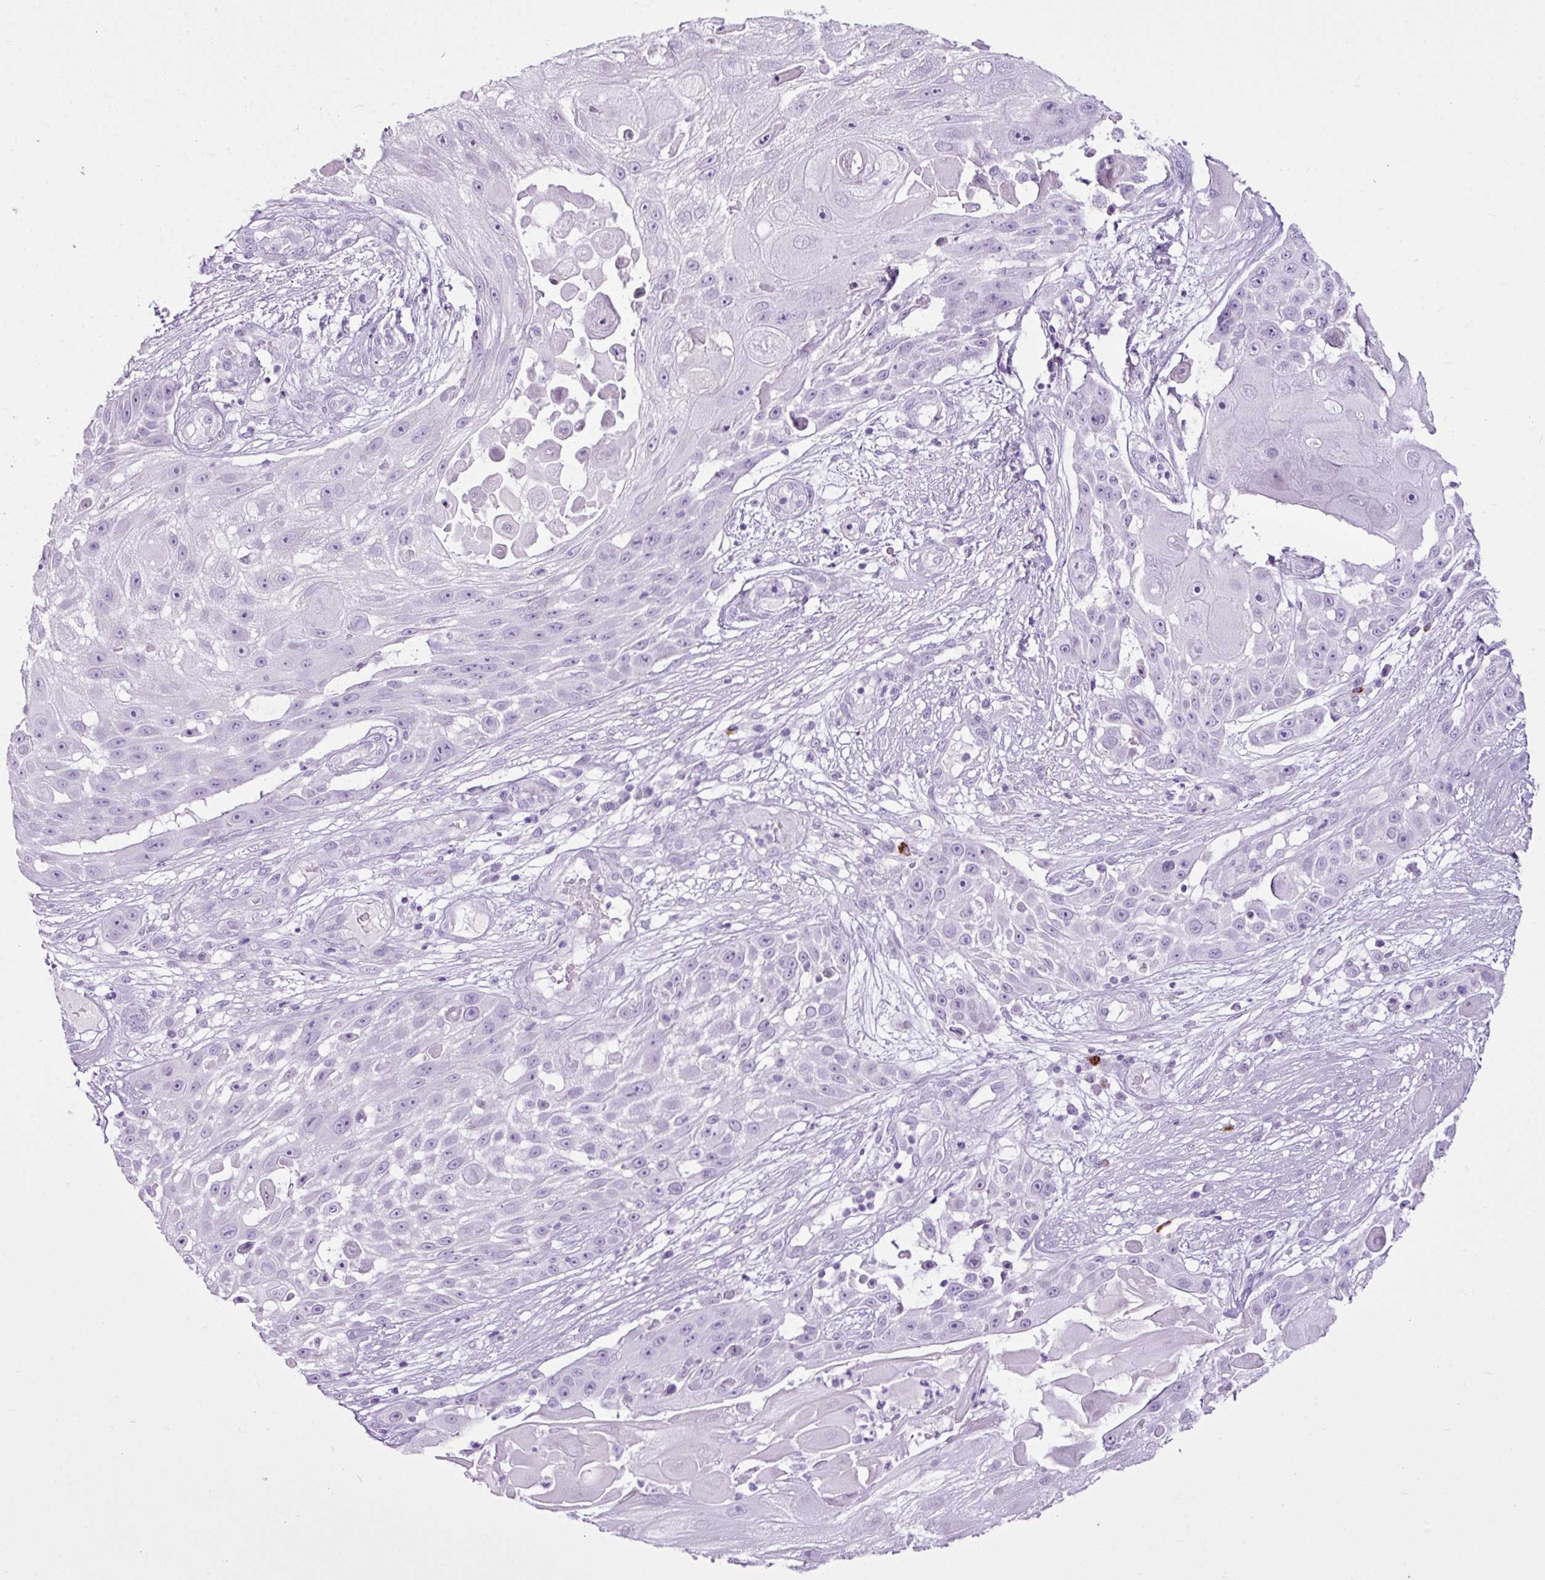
{"staining": {"intensity": "negative", "quantity": "none", "location": "none"}, "tissue": "skin cancer", "cell_type": "Tumor cells", "image_type": "cancer", "snomed": [{"axis": "morphology", "description": "Squamous cell carcinoma, NOS"}, {"axis": "topography", "description": "Skin"}], "caption": "Immunohistochemistry (IHC) micrograph of neoplastic tissue: squamous cell carcinoma (skin) stained with DAB exhibits no significant protein staining in tumor cells.", "gene": "LILRB4", "patient": {"sex": "female", "age": 86}}